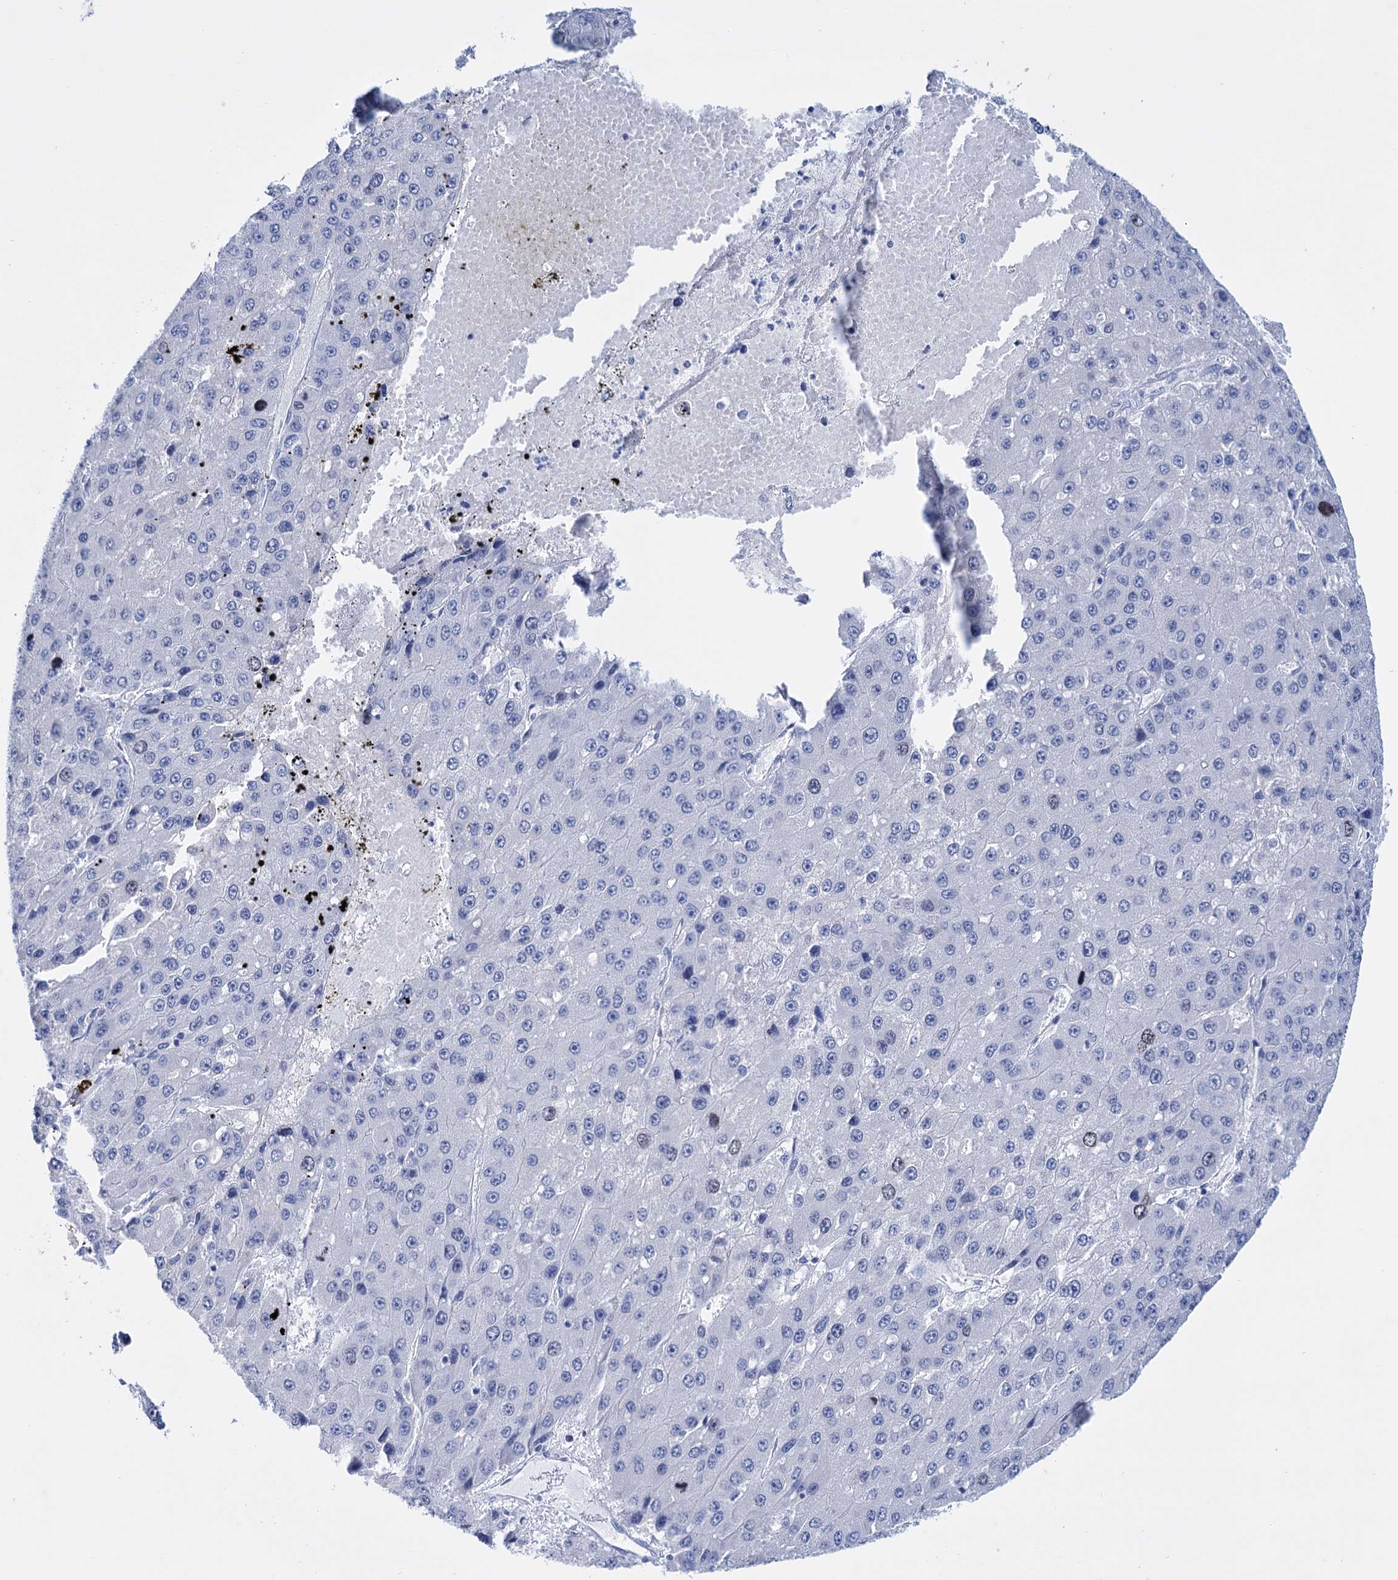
{"staining": {"intensity": "negative", "quantity": "none", "location": "none"}, "tissue": "liver cancer", "cell_type": "Tumor cells", "image_type": "cancer", "snomed": [{"axis": "morphology", "description": "Carcinoma, Hepatocellular, NOS"}, {"axis": "topography", "description": "Liver"}], "caption": "Tumor cells are negative for brown protein staining in hepatocellular carcinoma (liver).", "gene": "FBXW12", "patient": {"sex": "female", "age": 73}}